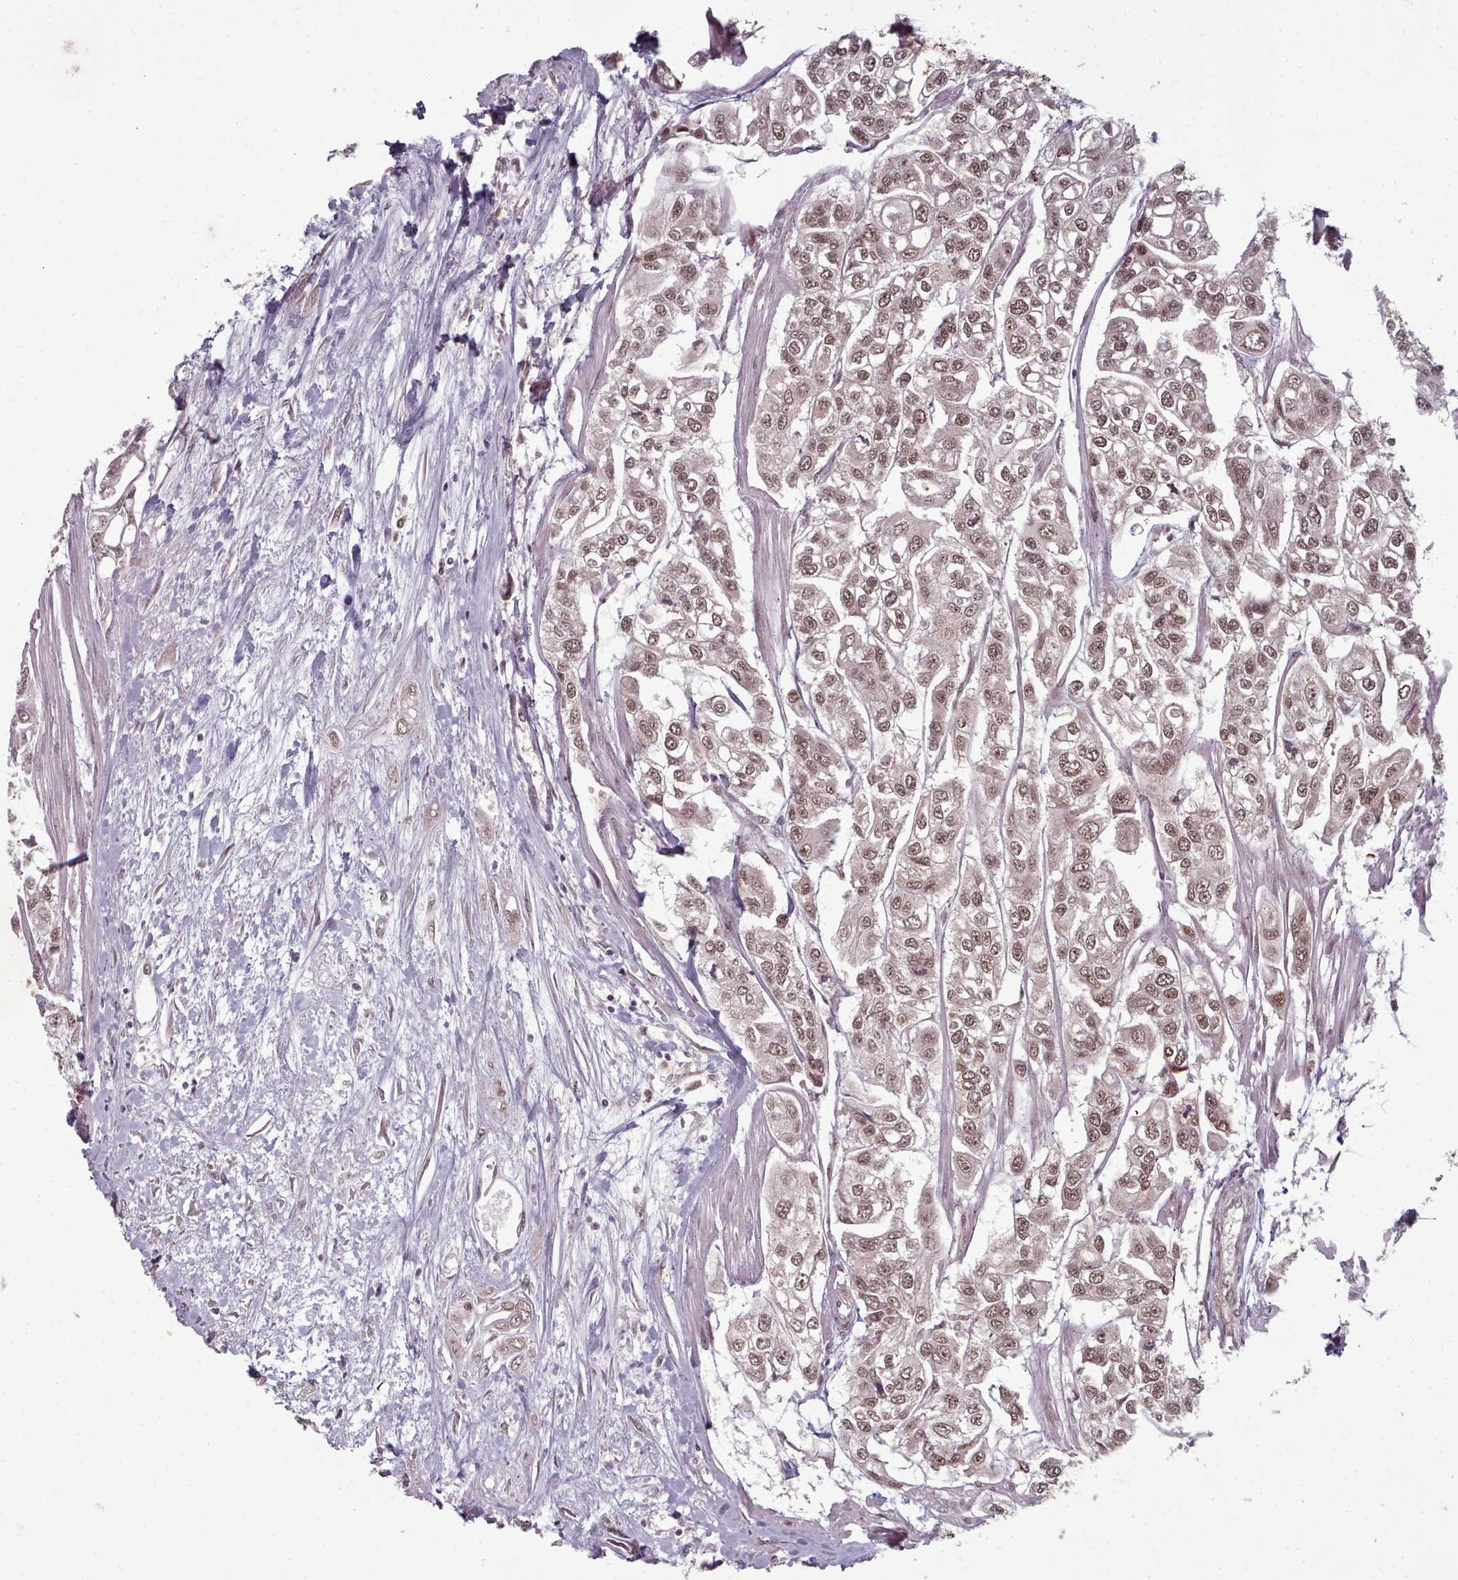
{"staining": {"intensity": "weak", "quantity": ">75%", "location": "nuclear"}, "tissue": "urothelial cancer", "cell_type": "Tumor cells", "image_type": "cancer", "snomed": [{"axis": "morphology", "description": "Urothelial carcinoma, High grade"}, {"axis": "topography", "description": "Urinary bladder"}], "caption": "High-grade urothelial carcinoma stained for a protein (brown) shows weak nuclear positive positivity in approximately >75% of tumor cells.", "gene": "DHX8", "patient": {"sex": "male", "age": 67}}